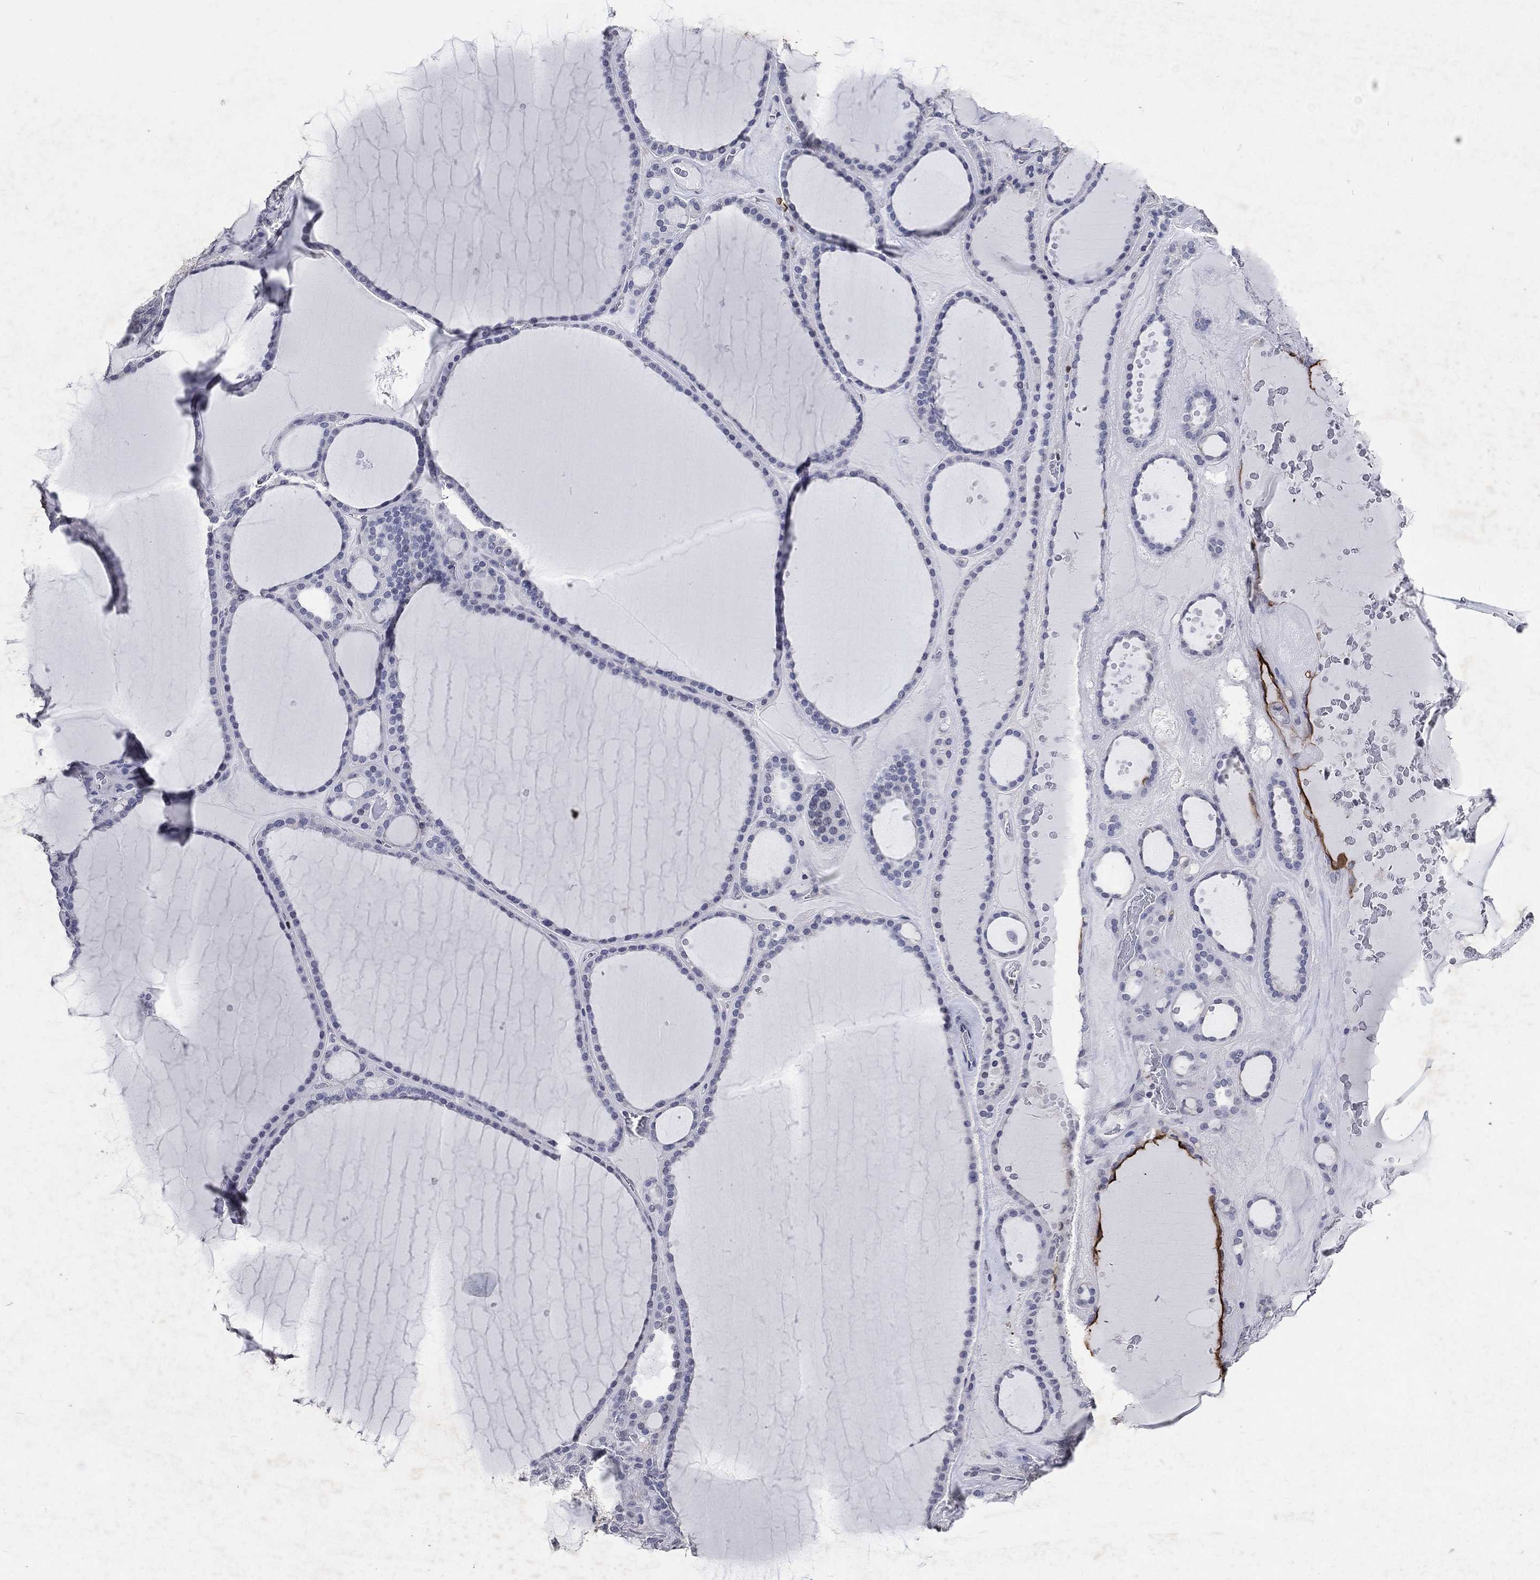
{"staining": {"intensity": "negative", "quantity": "none", "location": "none"}, "tissue": "thyroid gland", "cell_type": "Glandular cells", "image_type": "normal", "snomed": [{"axis": "morphology", "description": "Normal tissue, NOS"}, {"axis": "topography", "description": "Thyroid gland"}], "caption": "An IHC micrograph of benign thyroid gland is shown. There is no staining in glandular cells of thyroid gland. (Immunohistochemistry (ihc), brightfield microscopy, high magnification).", "gene": "SLC34A2", "patient": {"sex": "male", "age": 63}}